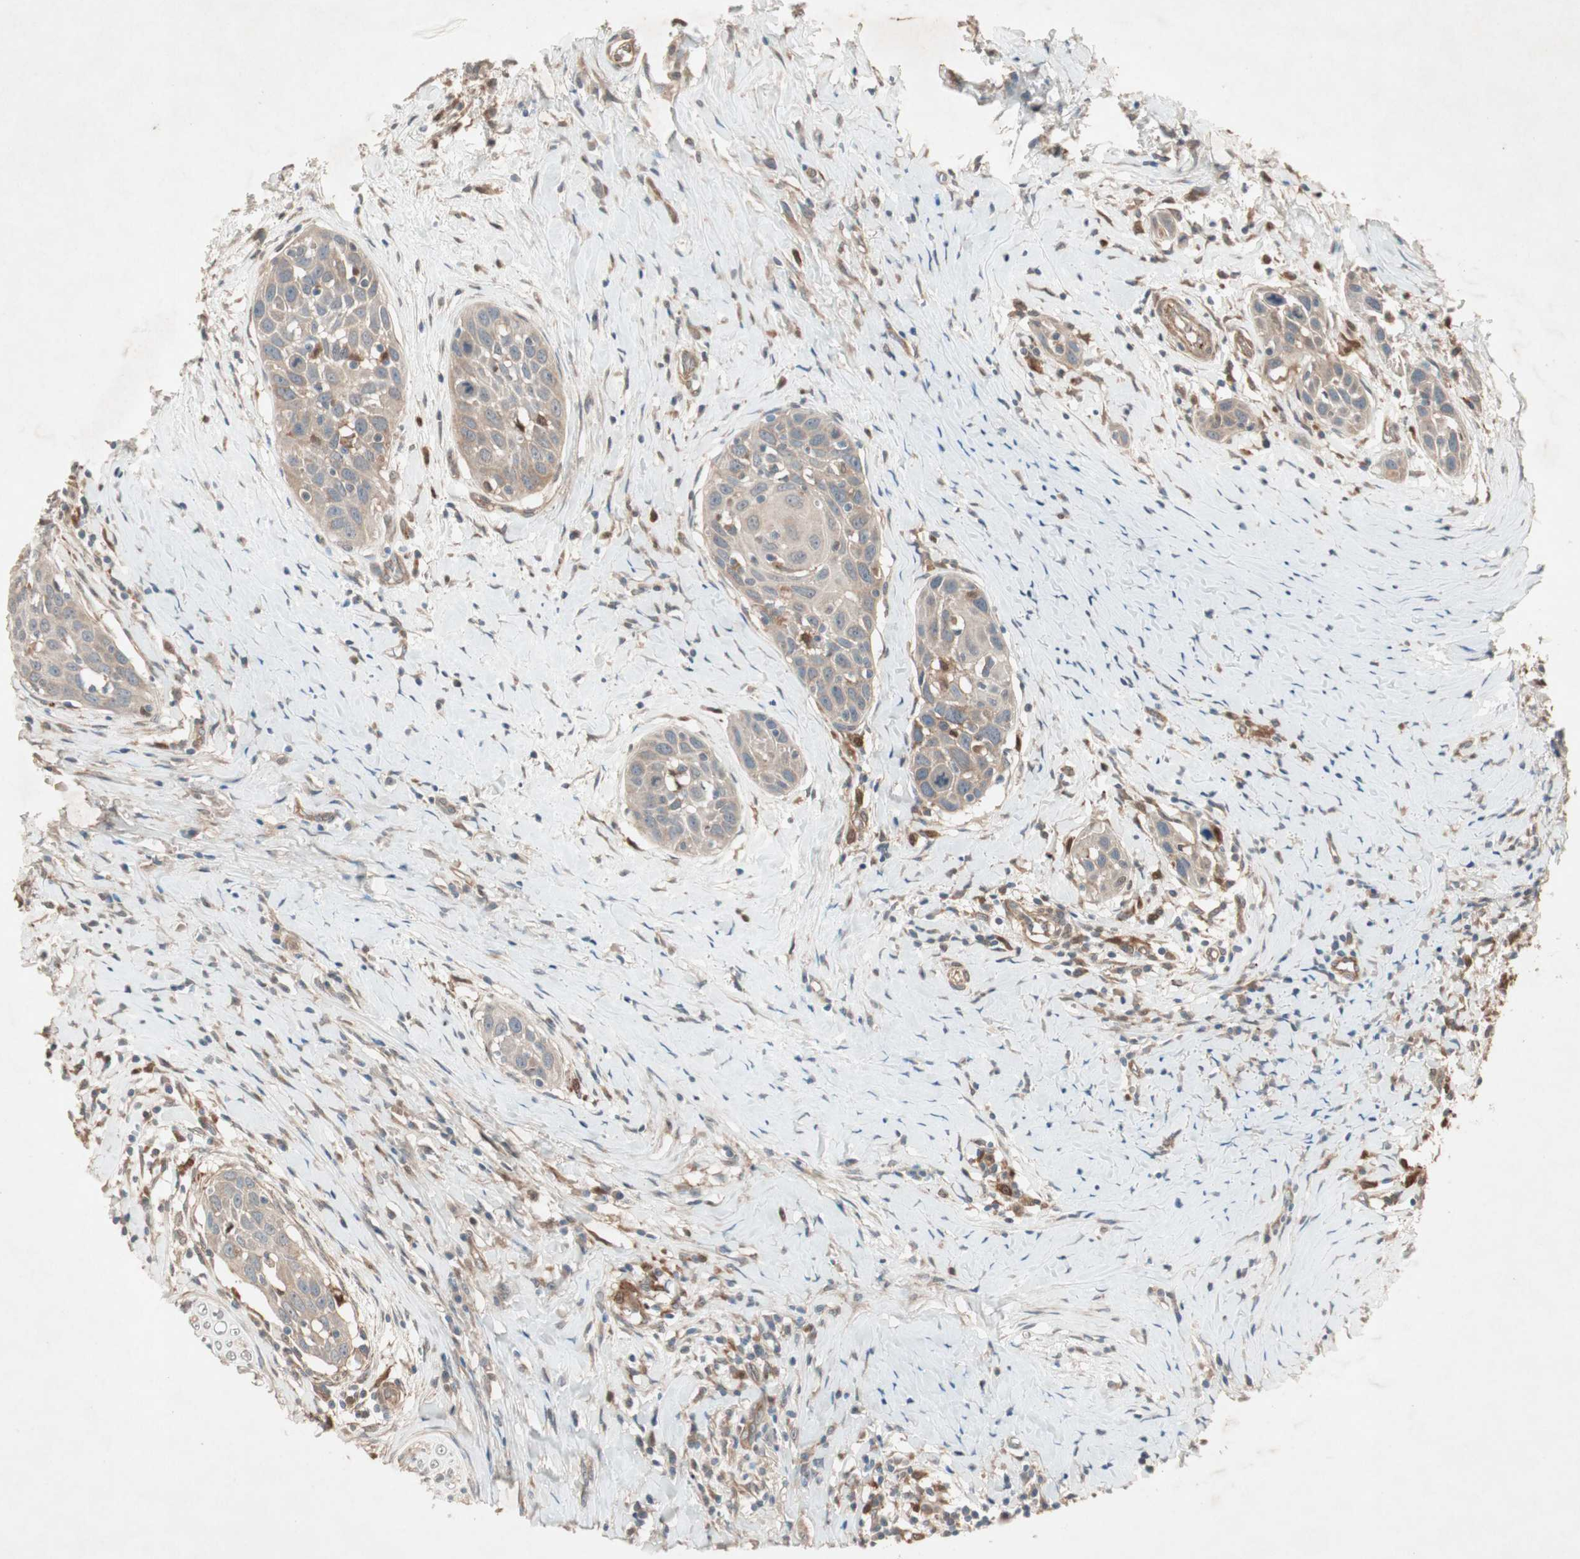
{"staining": {"intensity": "weak", "quantity": "25%-75%", "location": "cytoplasmic/membranous"}, "tissue": "head and neck cancer", "cell_type": "Tumor cells", "image_type": "cancer", "snomed": [{"axis": "morphology", "description": "Normal tissue, NOS"}, {"axis": "morphology", "description": "Squamous cell carcinoma, NOS"}, {"axis": "topography", "description": "Oral tissue"}, {"axis": "topography", "description": "Head-Neck"}], "caption": "IHC of human head and neck squamous cell carcinoma reveals low levels of weak cytoplasmic/membranous expression in about 25%-75% of tumor cells.", "gene": "SDSL", "patient": {"sex": "female", "age": 50}}